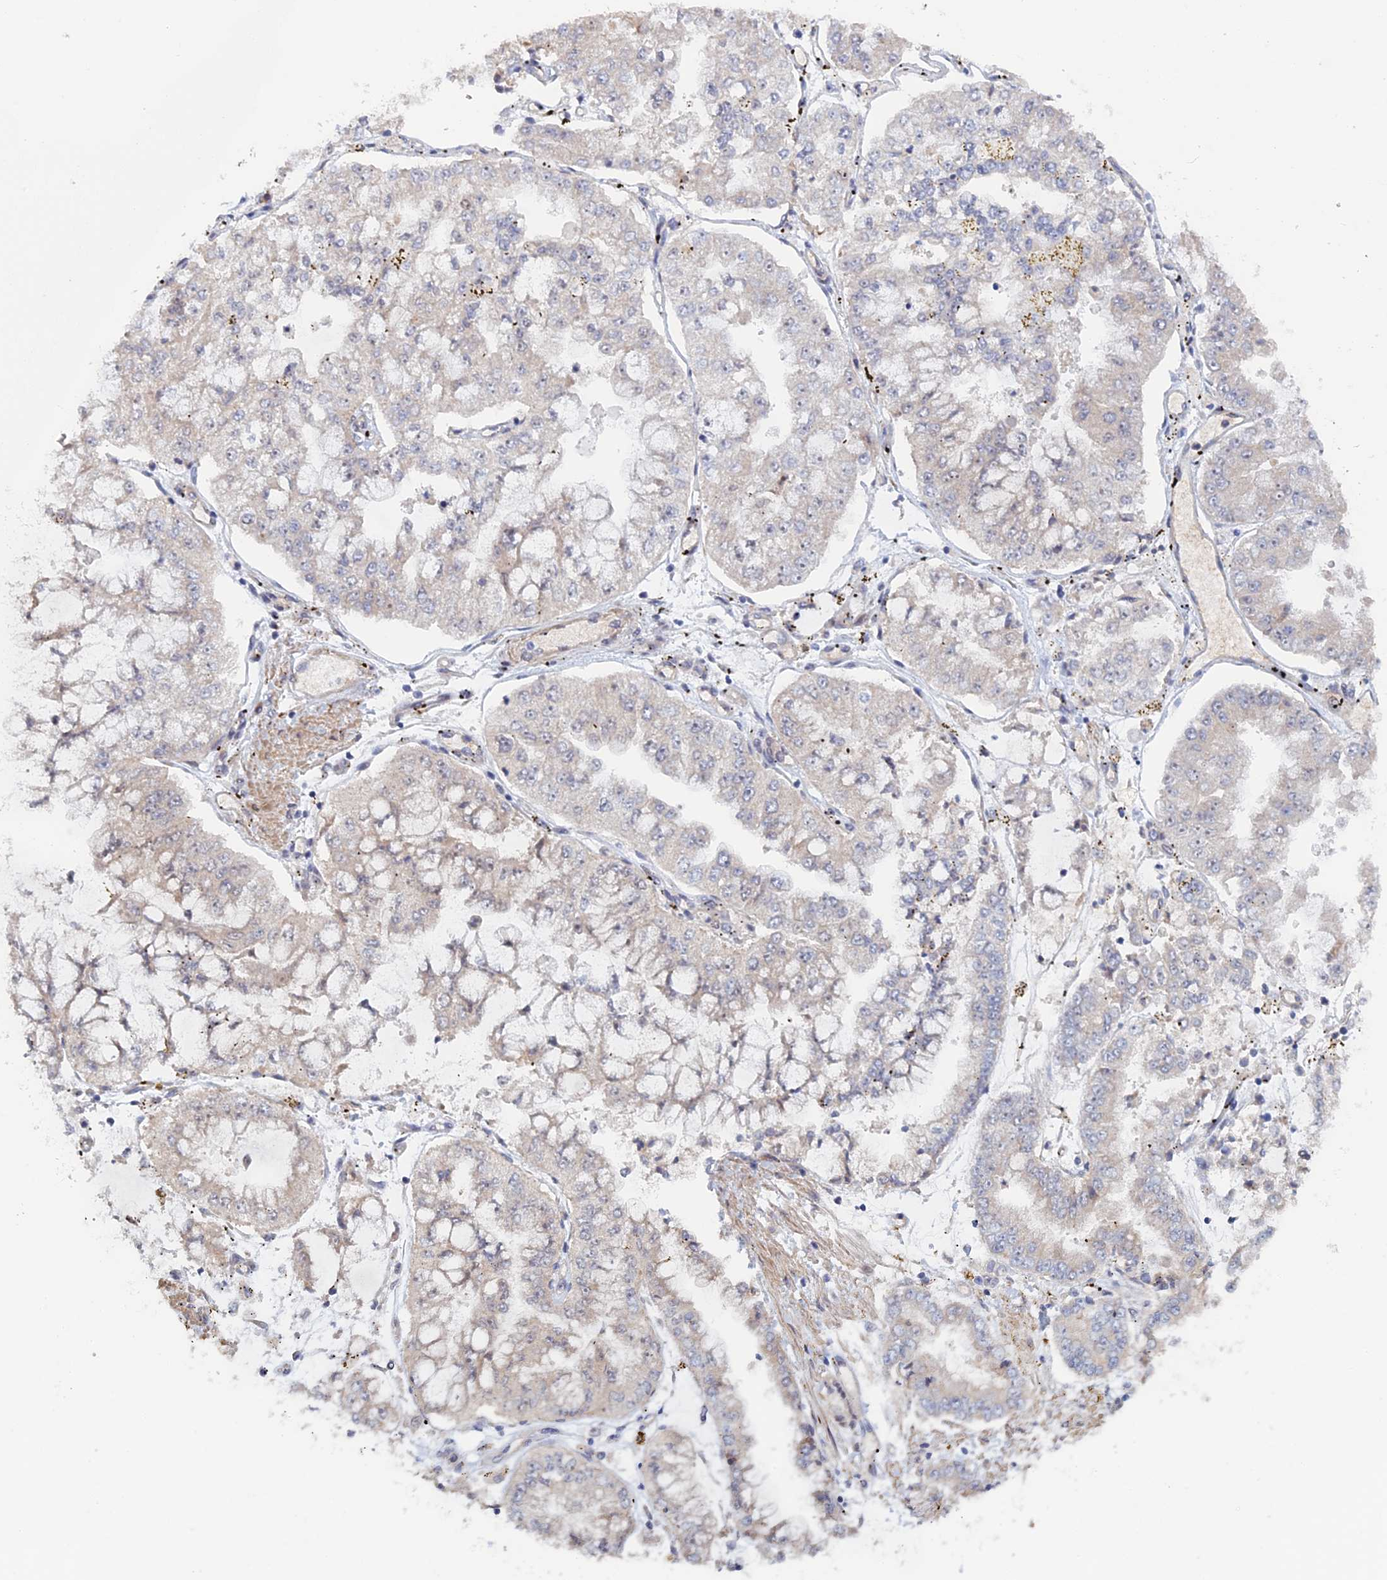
{"staining": {"intensity": "negative", "quantity": "none", "location": "none"}, "tissue": "stomach cancer", "cell_type": "Tumor cells", "image_type": "cancer", "snomed": [{"axis": "morphology", "description": "Adenocarcinoma, NOS"}, {"axis": "topography", "description": "Stomach"}], "caption": "High power microscopy micrograph of an immunohistochemistry (IHC) photomicrograph of adenocarcinoma (stomach), revealing no significant positivity in tumor cells. (DAB (3,3'-diaminobenzidine) immunohistochemistry, high magnification).", "gene": "ELOVL6", "patient": {"sex": "male", "age": 76}}